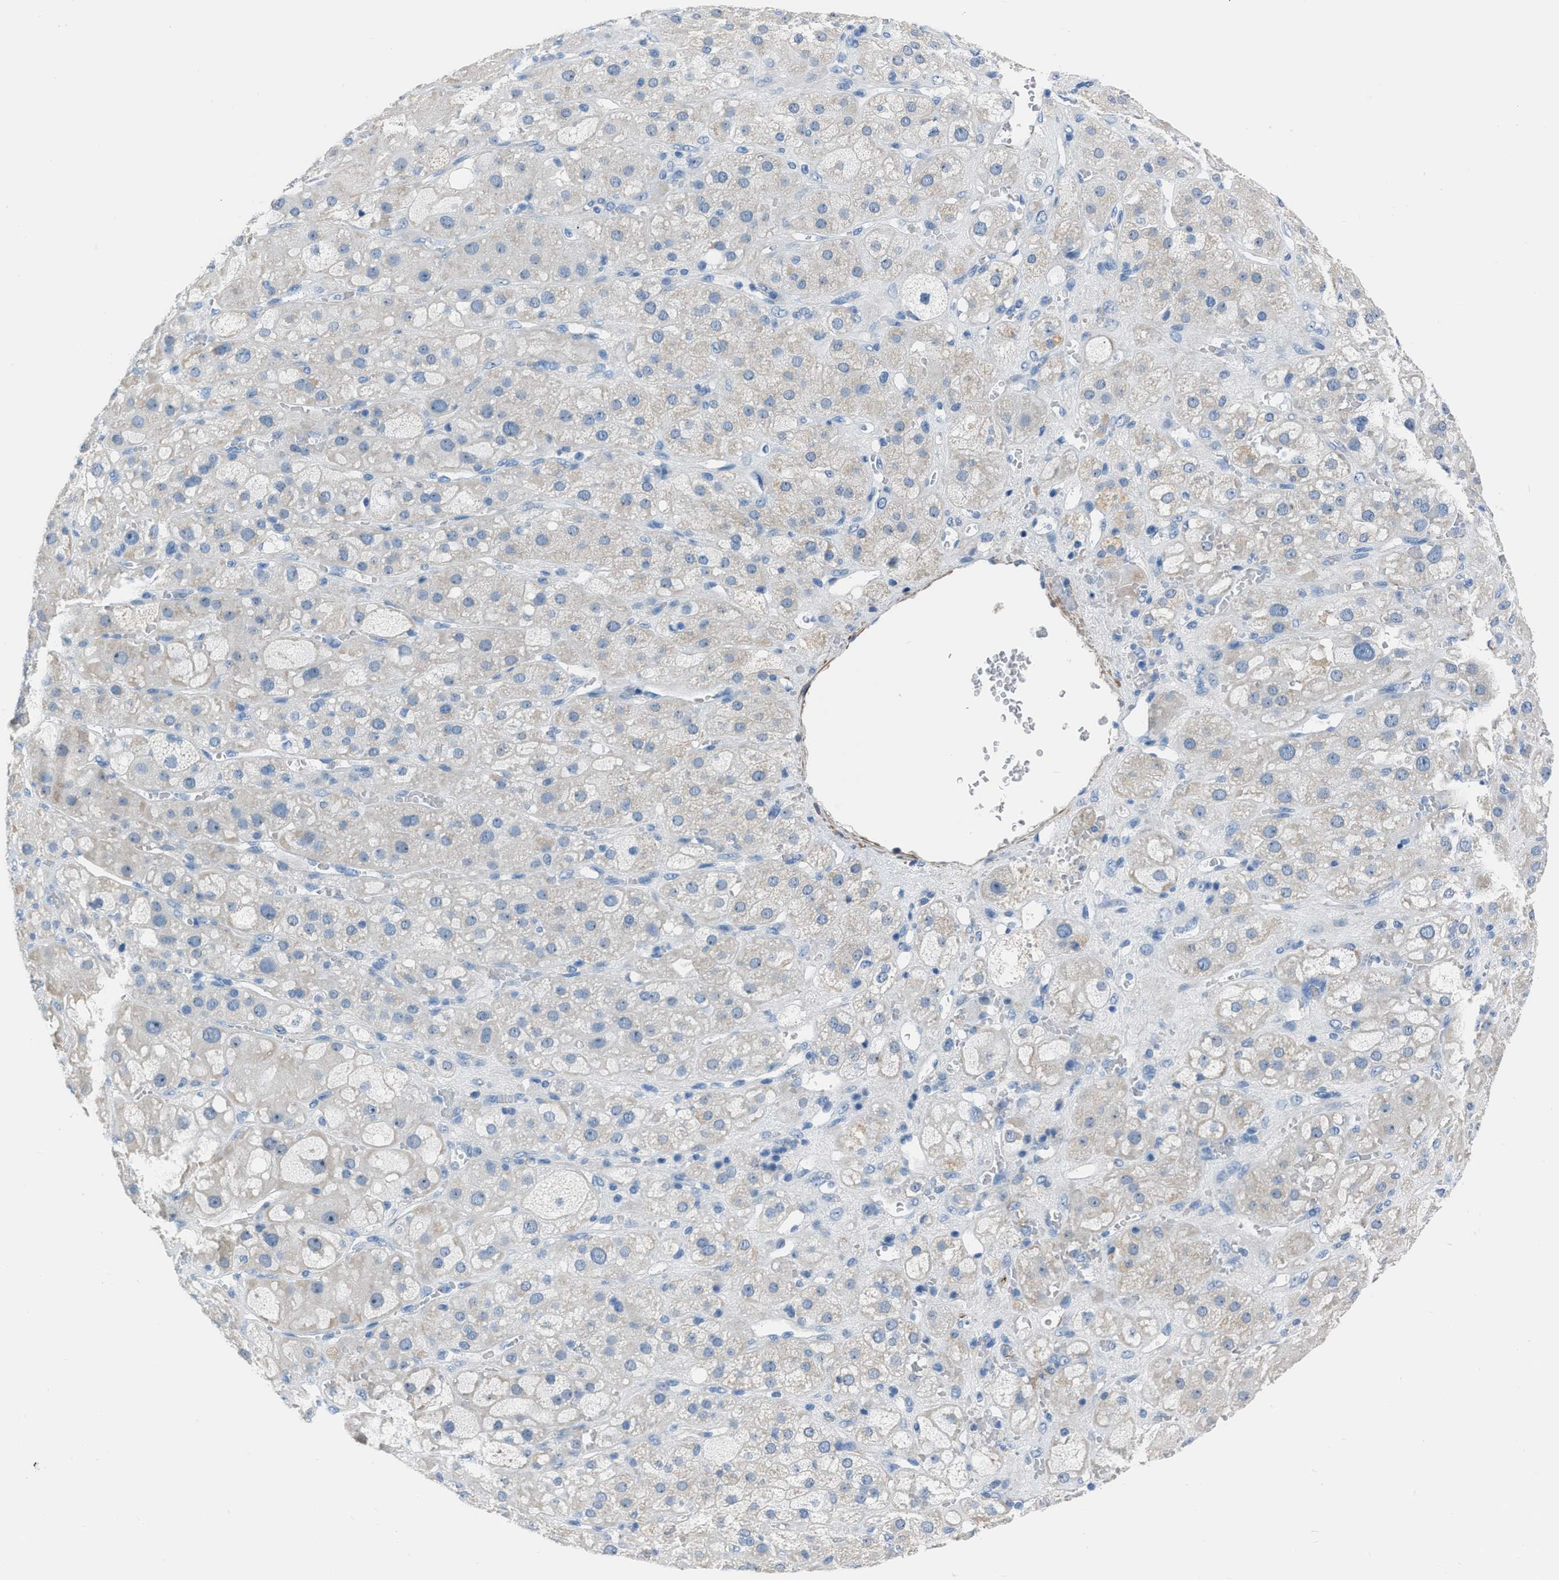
{"staining": {"intensity": "weak", "quantity": "<25%", "location": "cytoplasmic/membranous"}, "tissue": "adrenal gland", "cell_type": "Glandular cells", "image_type": "normal", "snomed": [{"axis": "morphology", "description": "Normal tissue, NOS"}, {"axis": "topography", "description": "Adrenal gland"}], "caption": "The photomicrograph displays no staining of glandular cells in normal adrenal gland. (DAB (3,3'-diaminobenzidine) immunohistochemistry with hematoxylin counter stain).", "gene": "SPATC1L", "patient": {"sex": "female", "age": 47}}